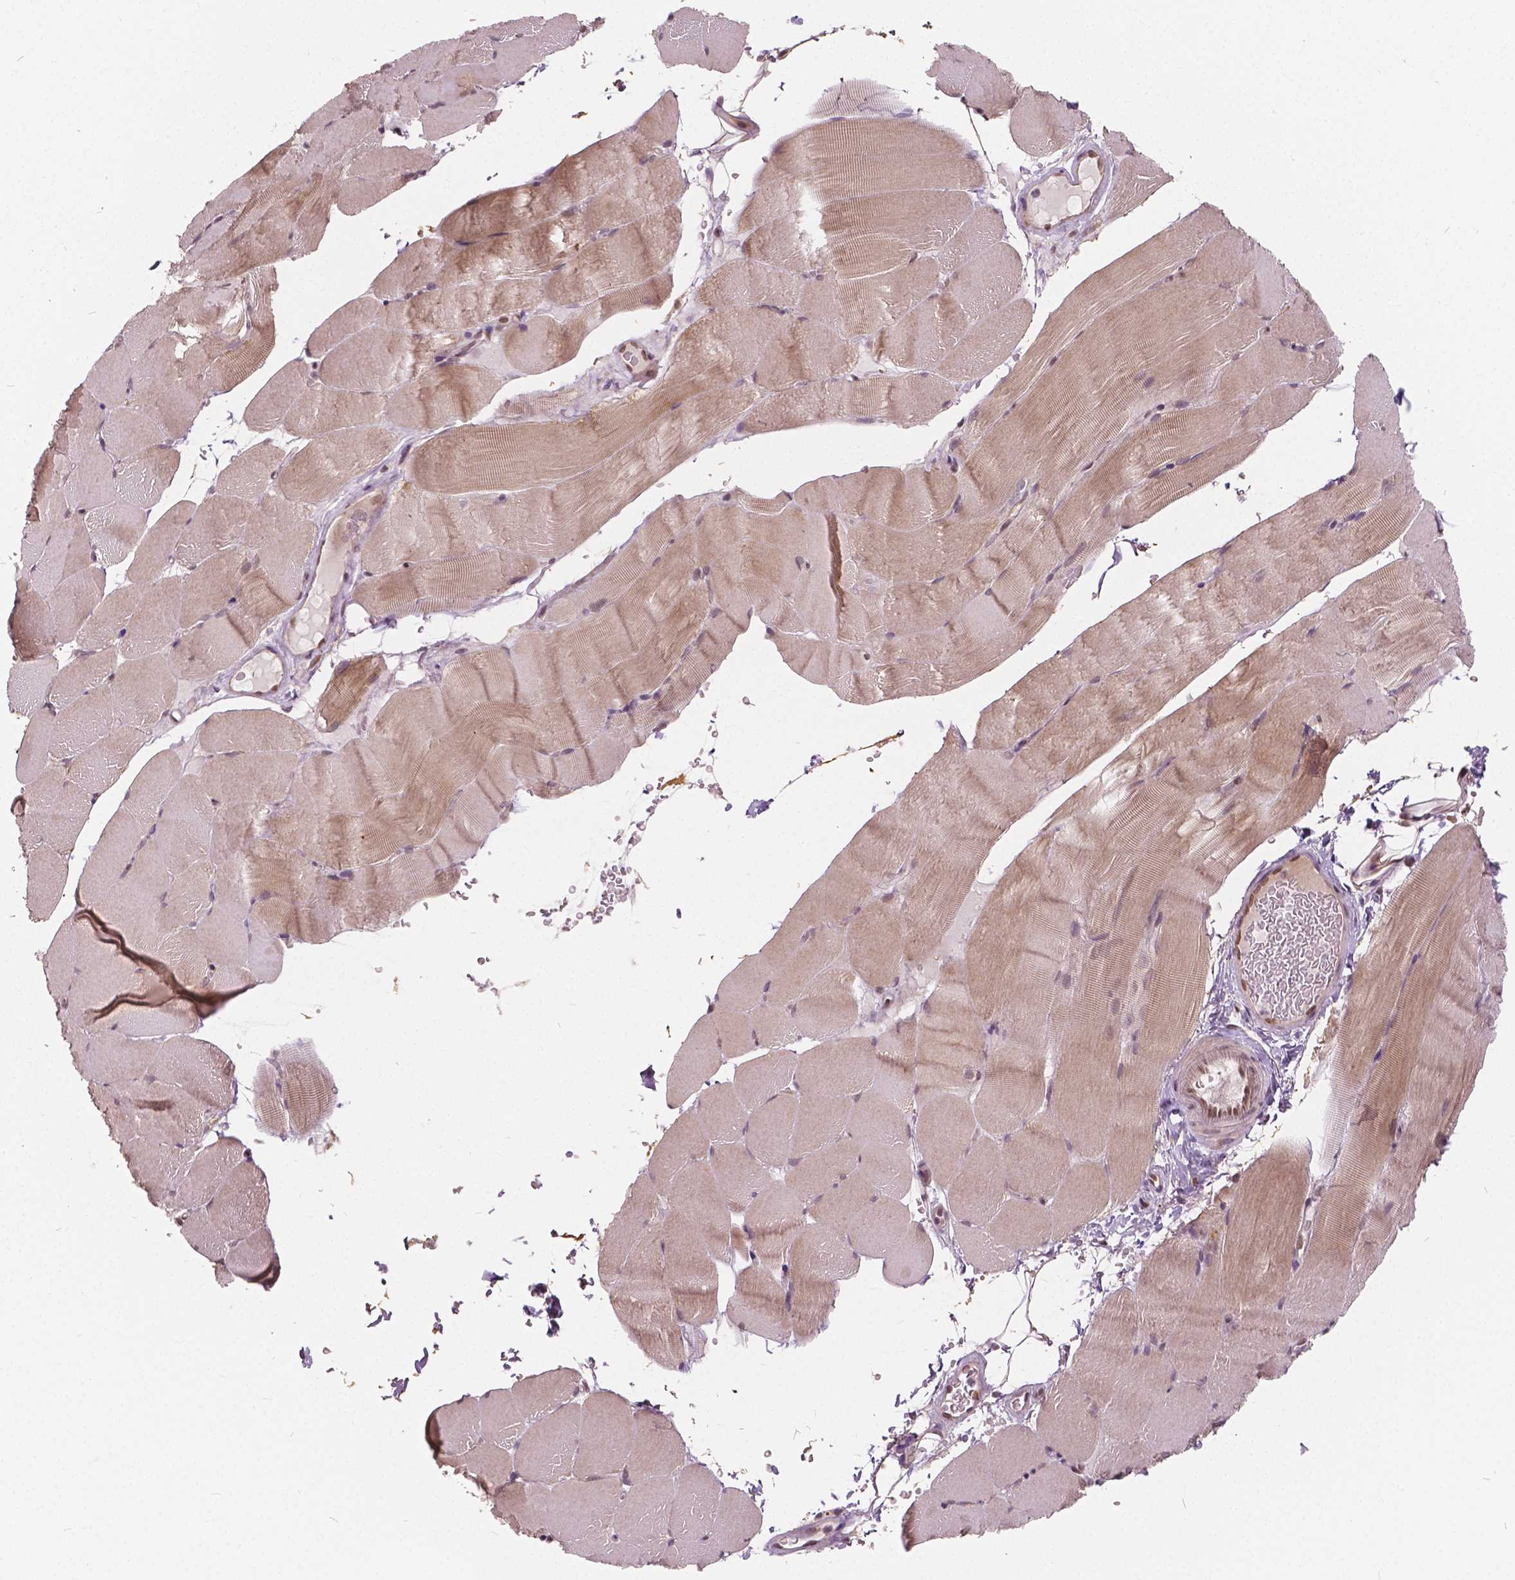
{"staining": {"intensity": "negative", "quantity": "none", "location": "none"}, "tissue": "skeletal muscle", "cell_type": "Myocytes", "image_type": "normal", "snomed": [{"axis": "morphology", "description": "Normal tissue, NOS"}, {"axis": "topography", "description": "Skeletal muscle"}], "caption": "Immunohistochemistry histopathology image of benign skeletal muscle: skeletal muscle stained with DAB (3,3'-diaminobenzidine) displays no significant protein positivity in myocytes.", "gene": "HMBOX1", "patient": {"sex": "female", "age": 37}}